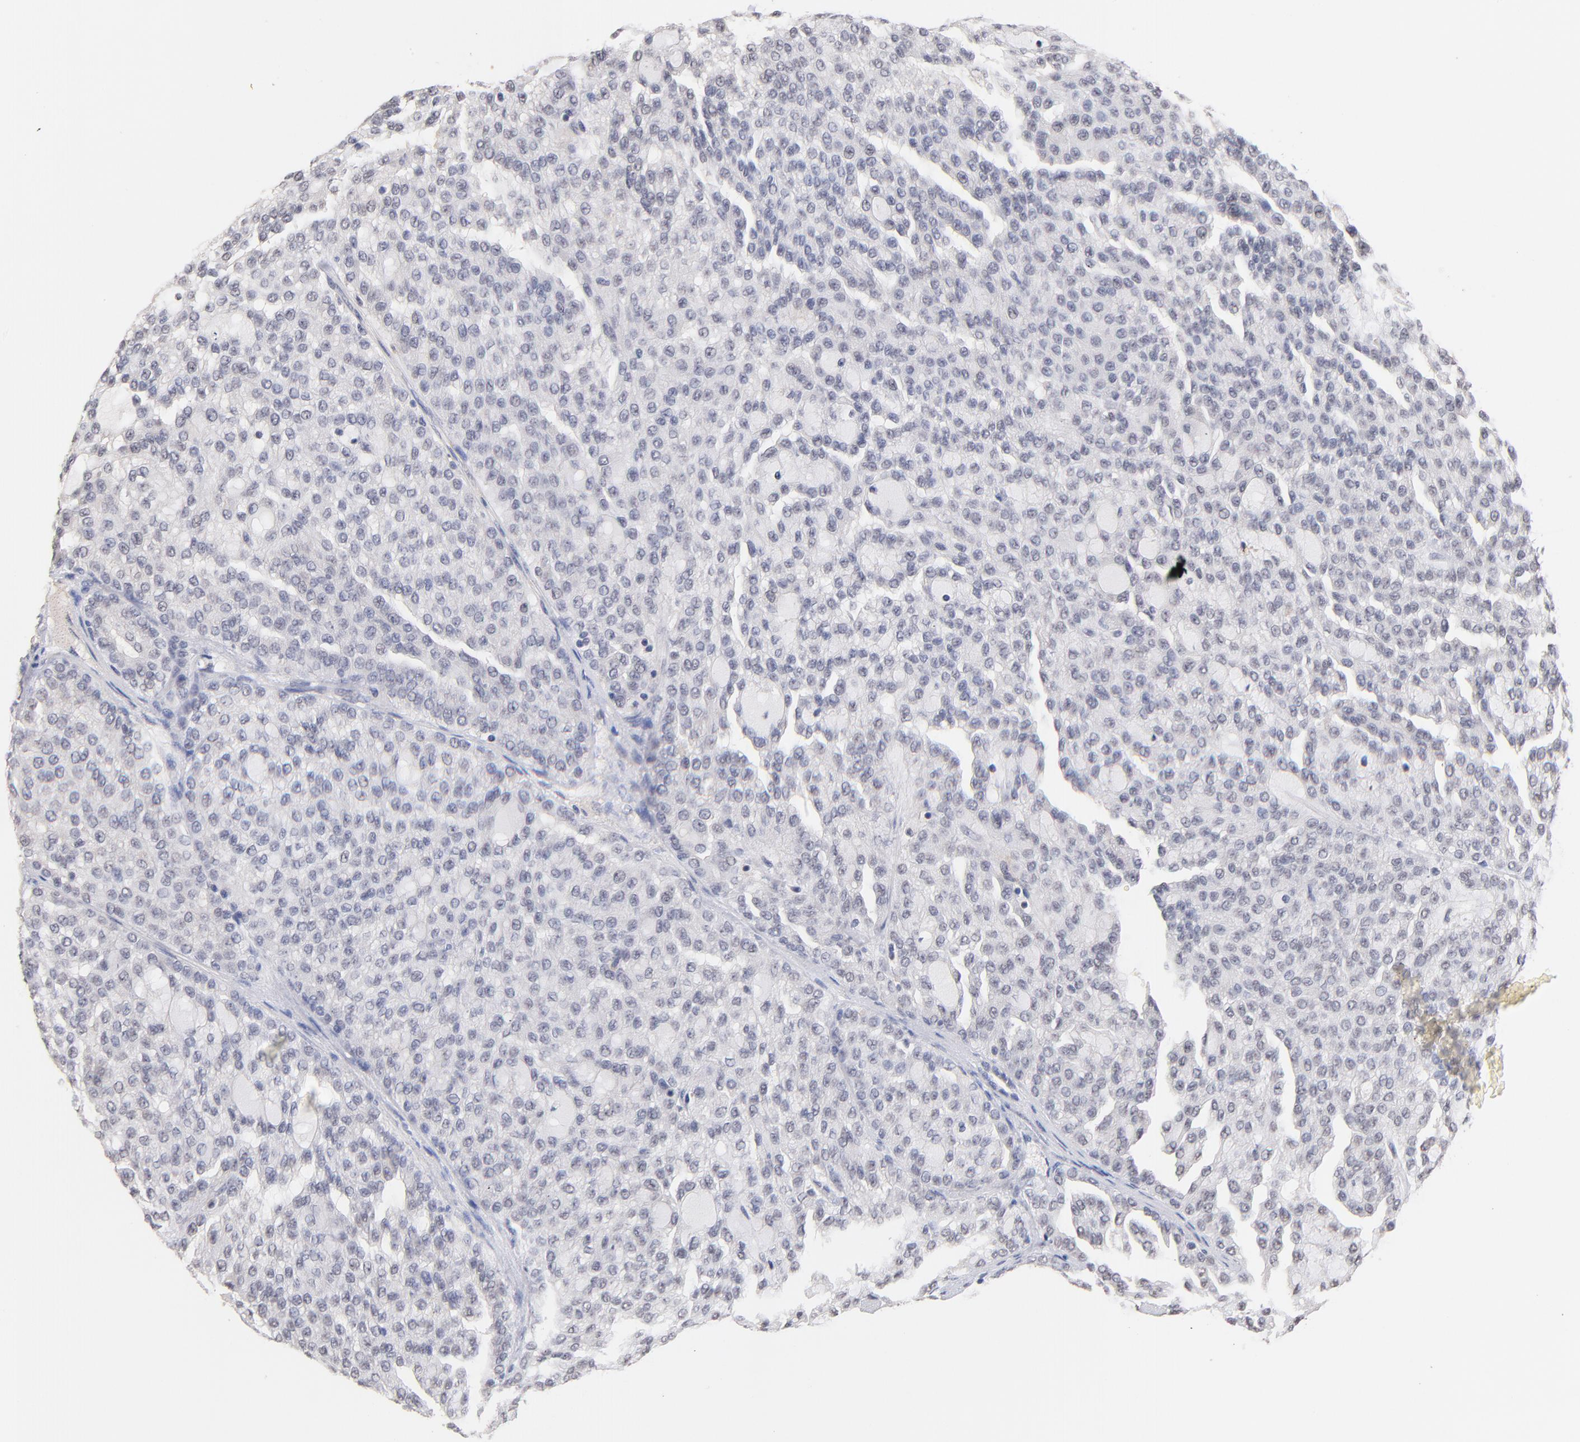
{"staining": {"intensity": "negative", "quantity": "none", "location": "none"}, "tissue": "renal cancer", "cell_type": "Tumor cells", "image_type": "cancer", "snomed": [{"axis": "morphology", "description": "Adenocarcinoma, NOS"}, {"axis": "topography", "description": "Kidney"}], "caption": "High magnification brightfield microscopy of renal adenocarcinoma stained with DAB (brown) and counterstained with hematoxylin (blue): tumor cells show no significant expression. Brightfield microscopy of immunohistochemistry stained with DAB (brown) and hematoxylin (blue), captured at high magnification.", "gene": "RIBC2", "patient": {"sex": "male", "age": 63}}